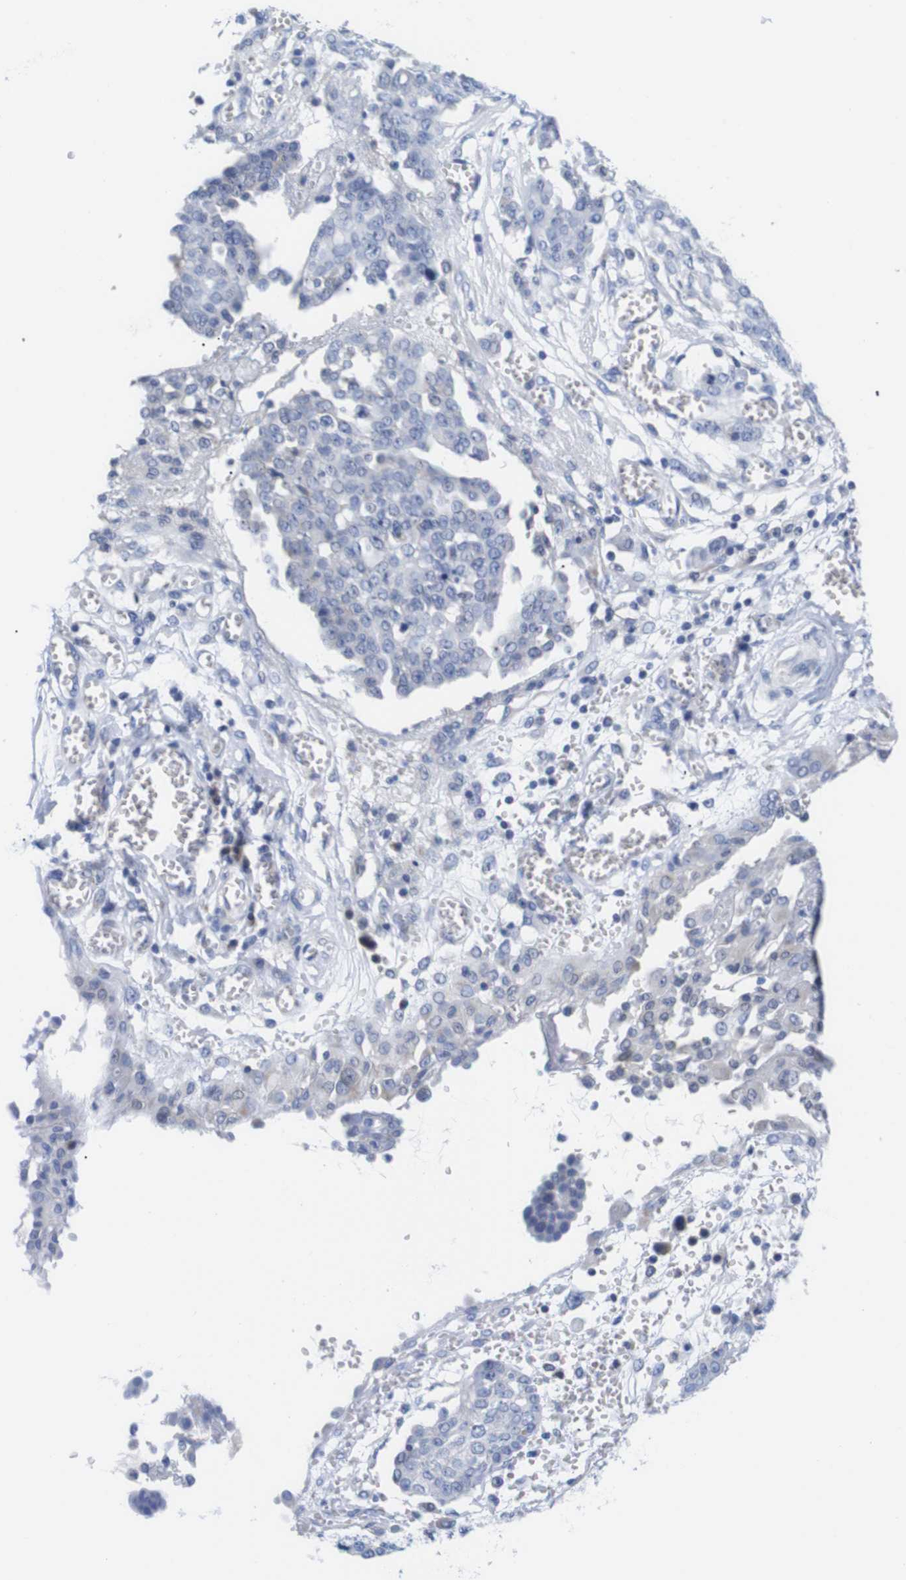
{"staining": {"intensity": "negative", "quantity": "none", "location": "none"}, "tissue": "ovarian cancer", "cell_type": "Tumor cells", "image_type": "cancer", "snomed": [{"axis": "morphology", "description": "Cystadenocarcinoma, serous, NOS"}, {"axis": "topography", "description": "Soft tissue"}, {"axis": "topography", "description": "Ovary"}], "caption": "The immunohistochemistry (IHC) photomicrograph has no significant expression in tumor cells of ovarian serous cystadenocarcinoma tissue.", "gene": "LRRC55", "patient": {"sex": "female", "age": 57}}